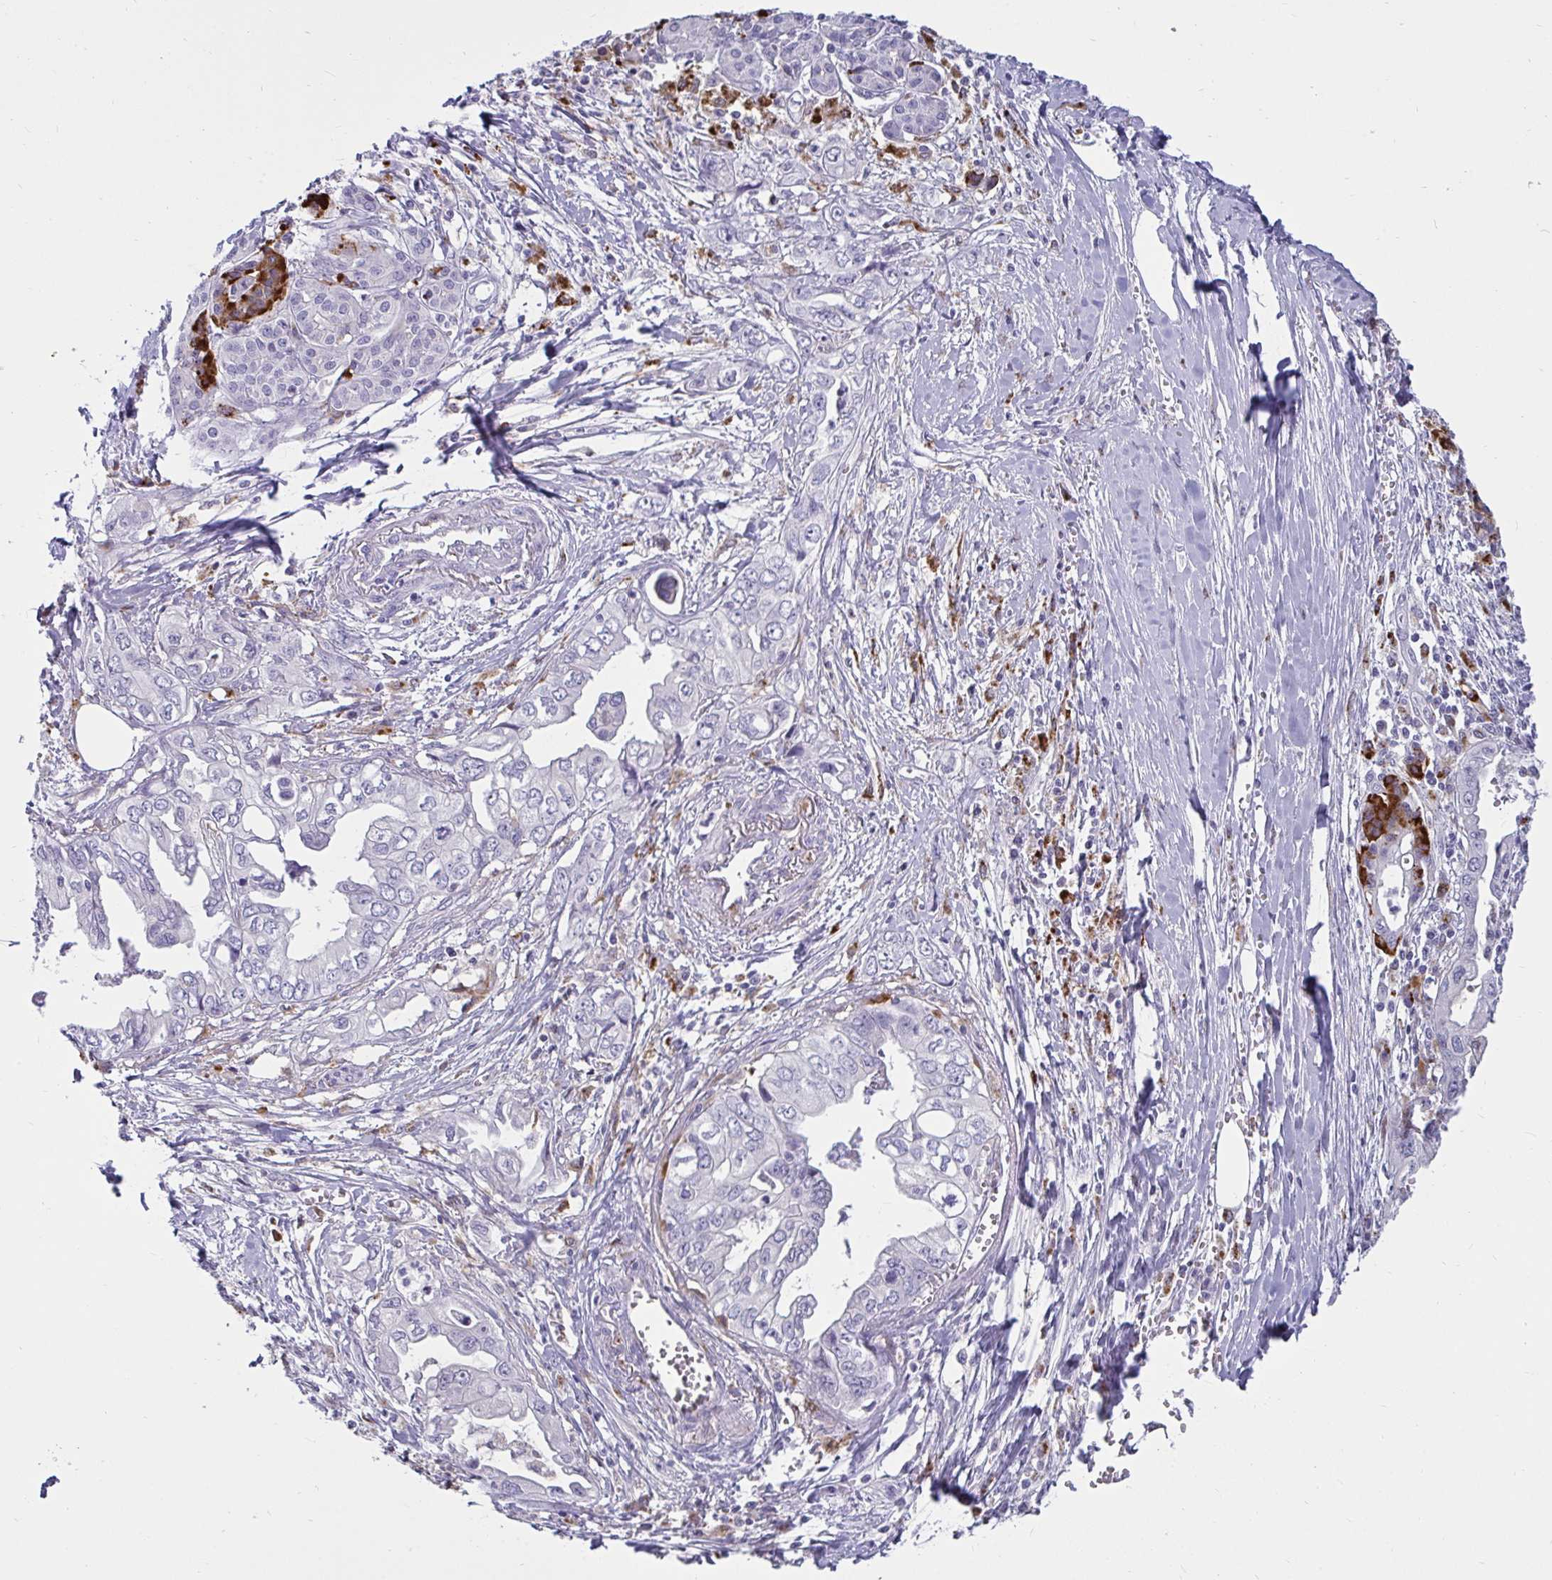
{"staining": {"intensity": "negative", "quantity": "none", "location": "none"}, "tissue": "pancreatic cancer", "cell_type": "Tumor cells", "image_type": "cancer", "snomed": [{"axis": "morphology", "description": "Adenocarcinoma, NOS"}, {"axis": "topography", "description": "Pancreas"}], "caption": "The image exhibits no staining of tumor cells in pancreatic cancer (adenocarcinoma).", "gene": "CTSZ", "patient": {"sex": "male", "age": 68}}